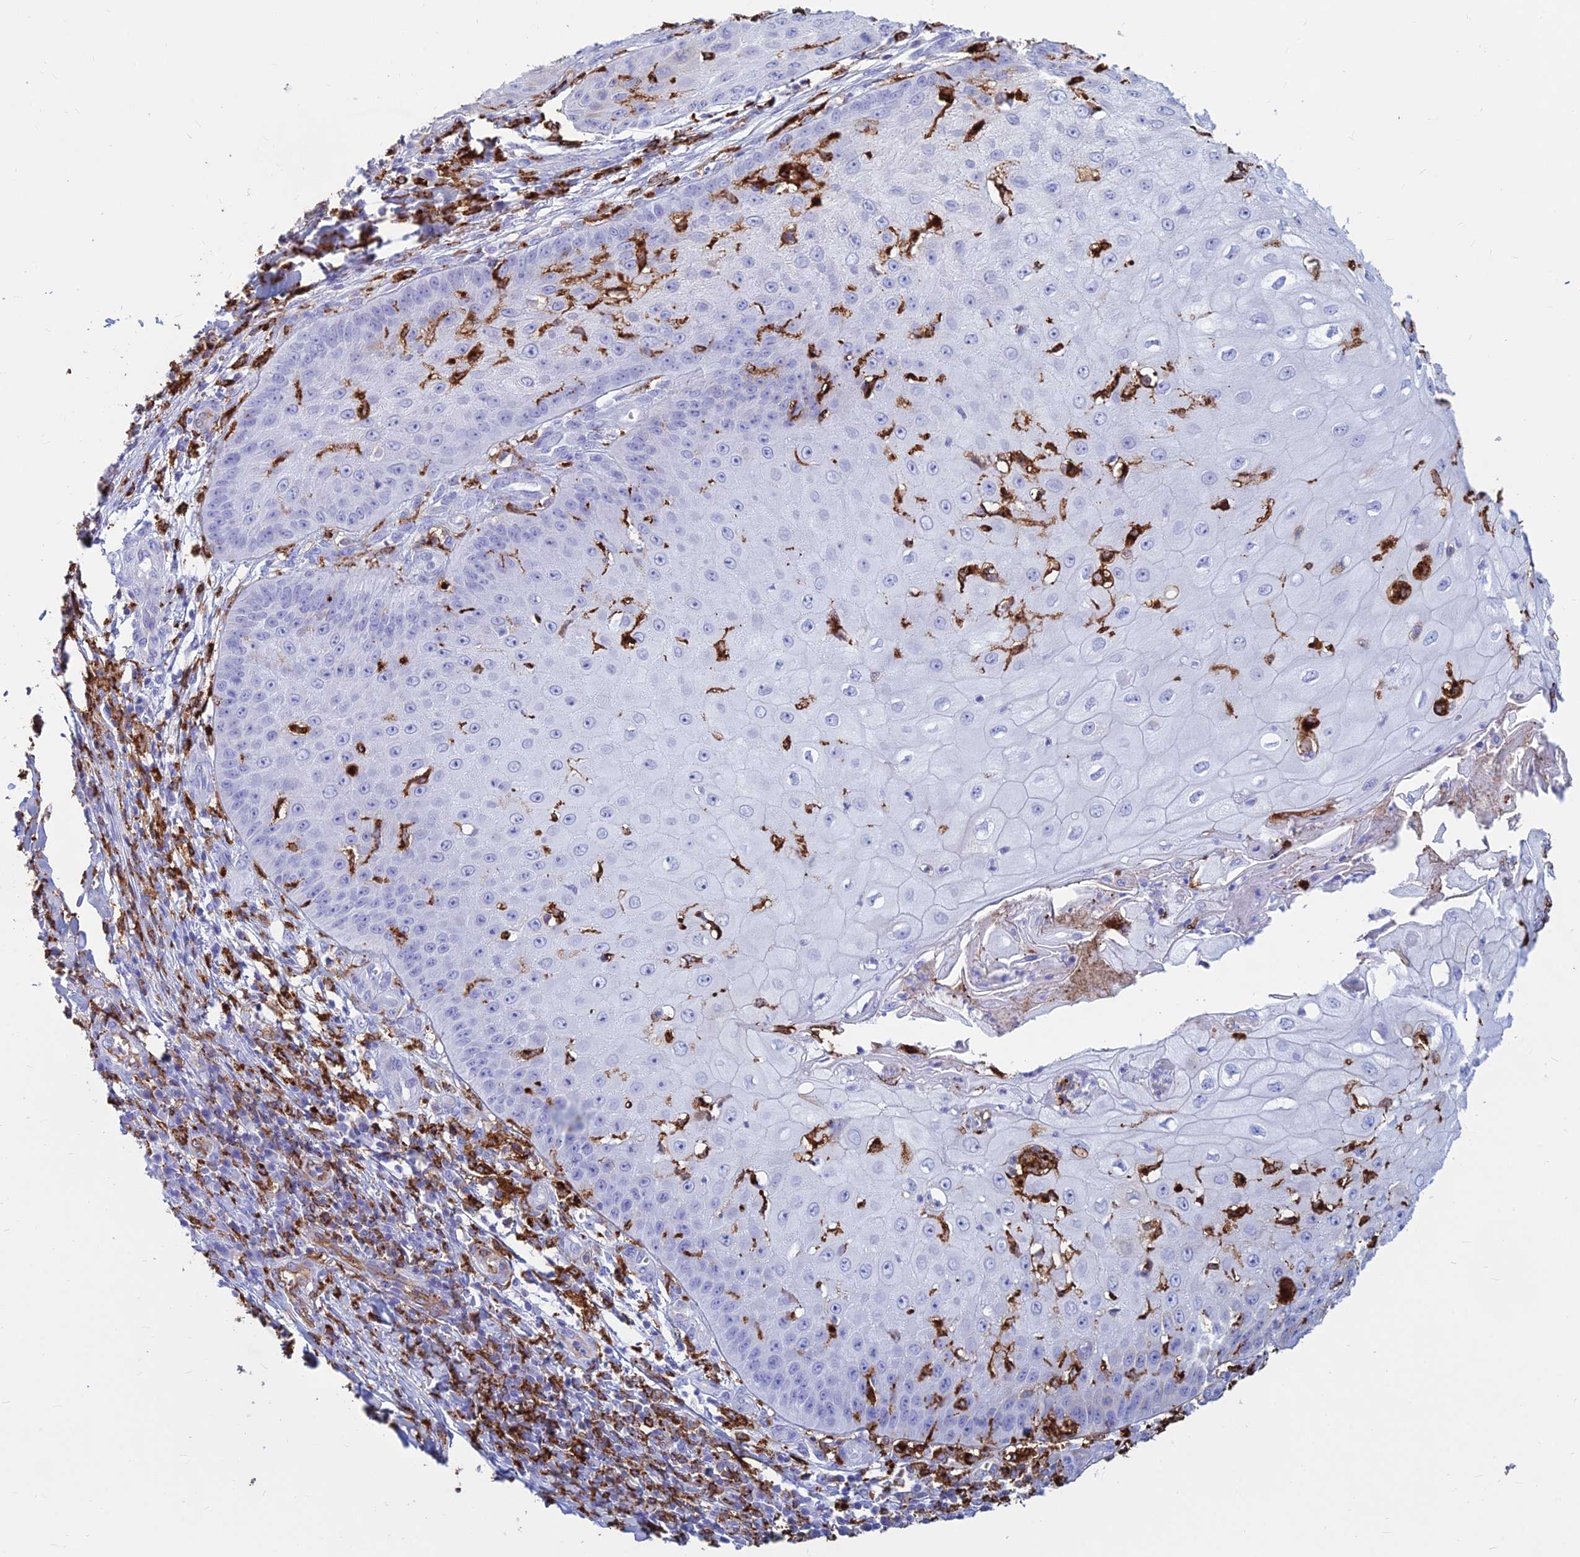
{"staining": {"intensity": "negative", "quantity": "none", "location": "none"}, "tissue": "skin cancer", "cell_type": "Tumor cells", "image_type": "cancer", "snomed": [{"axis": "morphology", "description": "Squamous cell carcinoma, NOS"}, {"axis": "topography", "description": "Skin"}], "caption": "IHC image of human skin cancer stained for a protein (brown), which shows no expression in tumor cells.", "gene": "HLA-DRB1", "patient": {"sex": "male", "age": 70}}